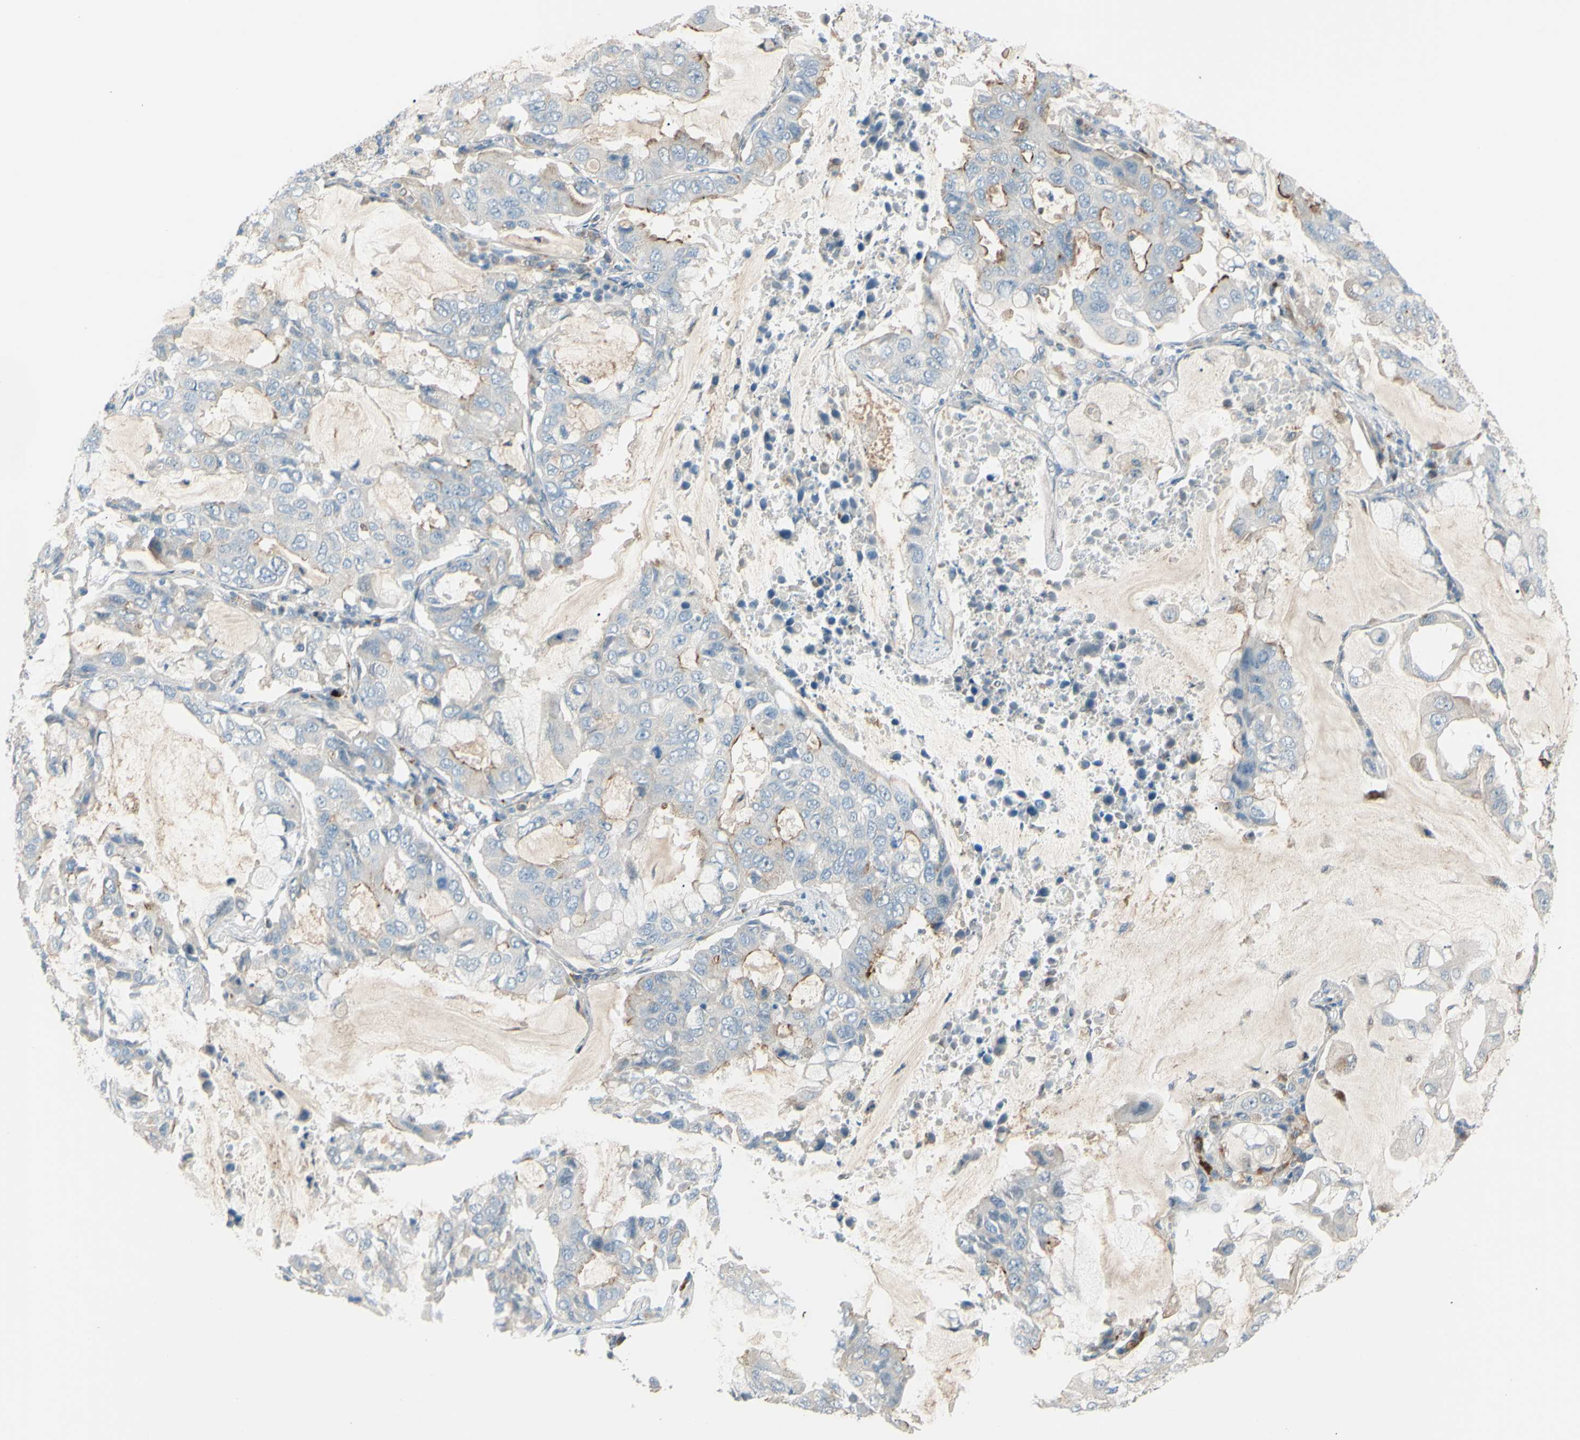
{"staining": {"intensity": "weak", "quantity": "25%-75%", "location": "cytoplasmic/membranous"}, "tissue": "lung cancer", "cell_type": "Tumor cells", "image_type": "cancer", "snomed": [{"axis": "morphology", "description": "Adenocarcinoma, NOS"}, {"axis": "topography", "description": "Lung"}], "caption": "Immunohistochemistry (IHC) (DAB) staining of lung adenocarcinoma displays weak cytoplasmic/membranous protein positivity in about 25%-75% of tumor cells. (Brightfield microscopy of DAB IHC at high magnification).", "gene": "LMTK2", "patient": {"sex": "male", "age": 64}}